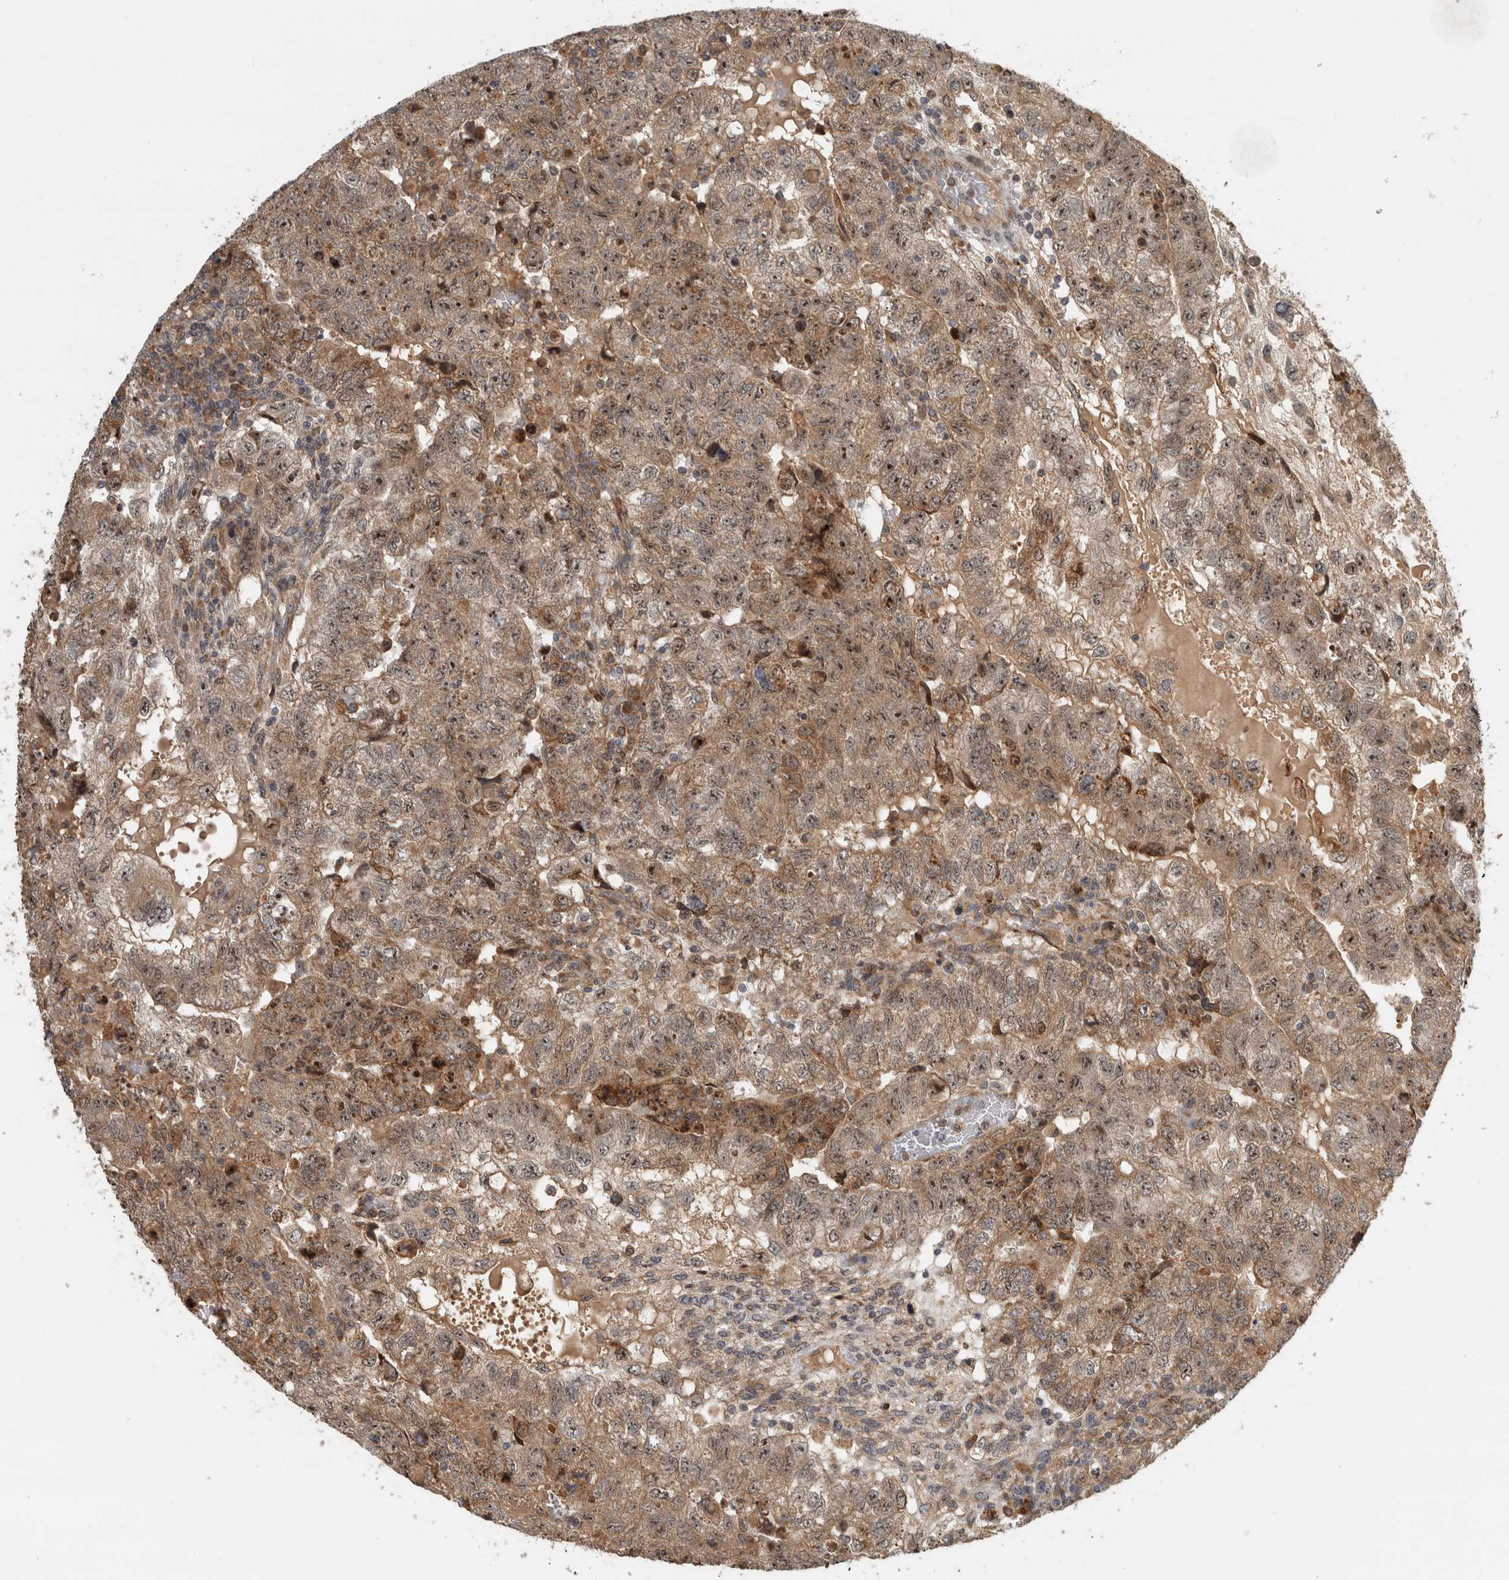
{"staining": {"intensity": "moderate", "quantity": "25%-75%", "location": "cytoplasmic/membranous,nuclear"}, "tissue": "testis cancer", "cell_type": "Tumor cells", "image_type": "cancer", "snomed": [{"axis": "morphology", "description": "Carcinoma, Embryonal, NOS"}, {"axis": "topography", "description": "Testis"}], "caption": "Tumor cells reveal moderate cytoplasmic/membranous and nuclear expression in about 25%-75% of cells in testis embryonal carcinoma.", "gene": "GPR137B", "patient": {"sex": "male", "age": 36}}